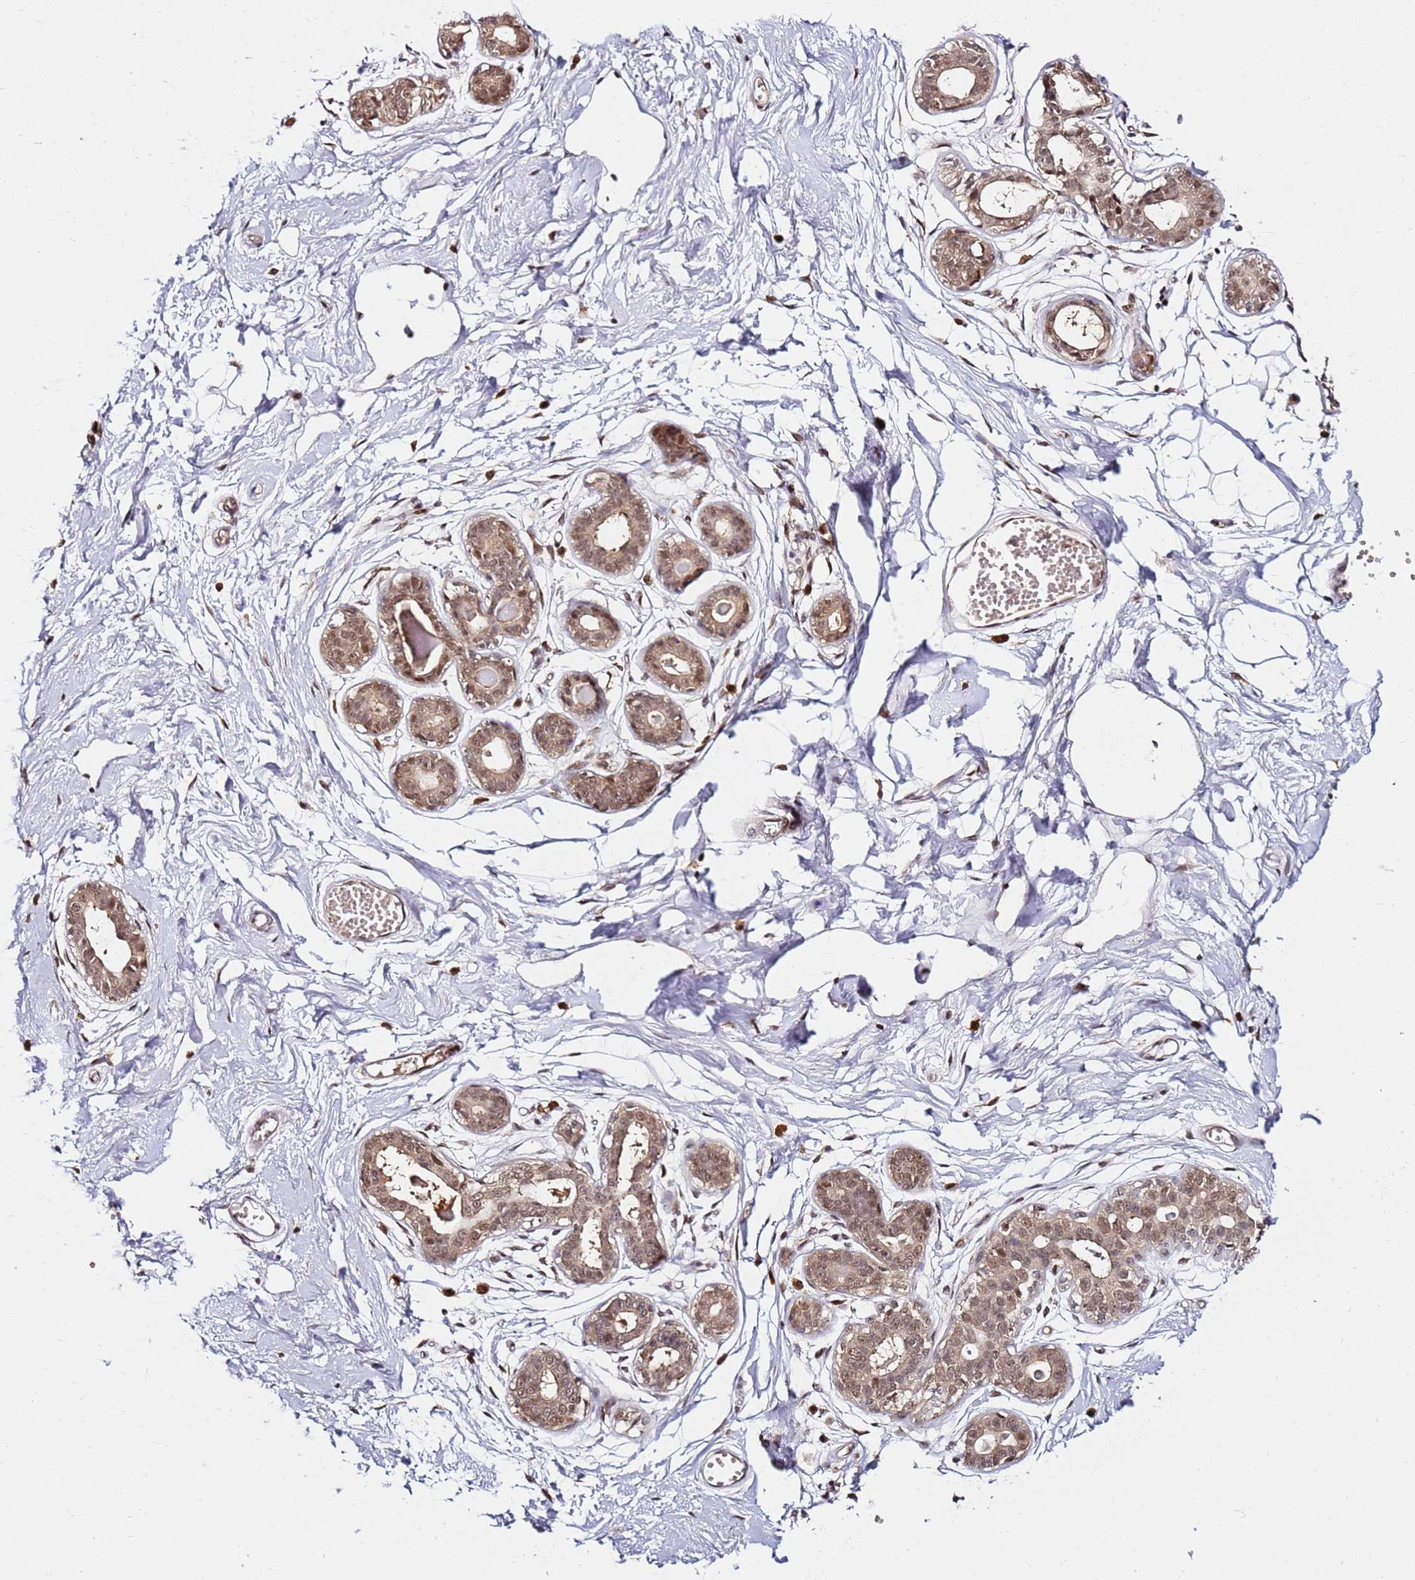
{"staining": {"intensity": "moderate", "quantity": ">75%", "location": "cytoplasmic/membranous,nuclear"}, "tissue": "breast", "cell_type": "Adipocytes", "image_type": "normal", "snomed": [{"axis": "morphology", "description": "Normal tissue, NOS"}, {"axis": "topography", "description": "Breast"}], "caption": "Immunohistochemical staining of unremarkable breast displays moderate cytoplasmic/membranous,nuclear protein expression in about >75% of adipocytes. (DAB (3,3'-diaminobenzidine) IHC with brightfield microscopy, high magnification).", "gene": "RGS18", "patient": {"sex": "female", "age": 45}}